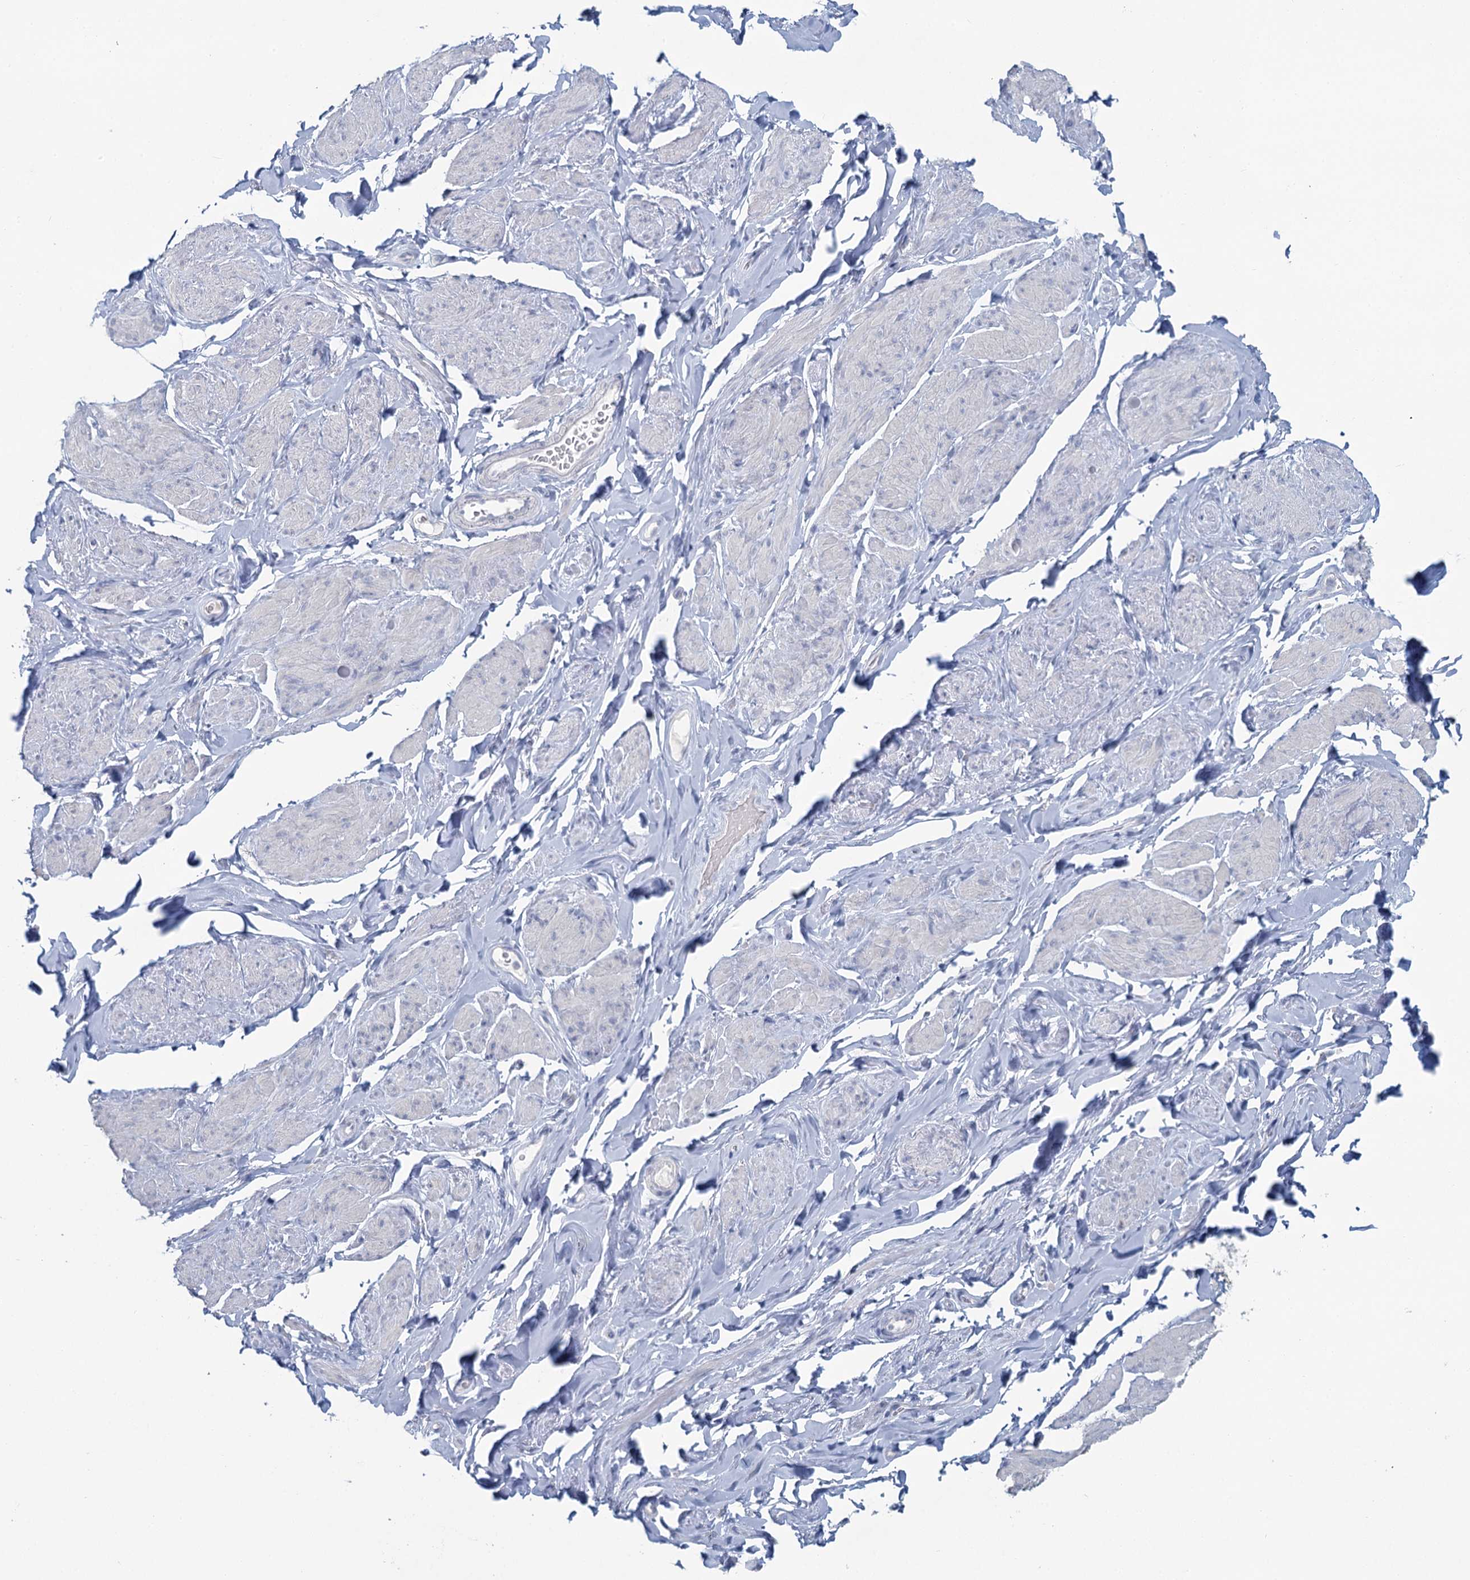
{"staining": {"intensity": "negative", "quantity": "none", "location": "none"}, "tissue": "smooth muscle", "cell_type": "Smooth muscle cells", "image_type": "normal", "snomed": [{"axis": "morphology", "description": "Normal tissue, NOS"}, {"axis": "topography", "description": "Smooth muscle"}, {"axis": "topography", "description": "Peripheral nerve tissue"}], "caption": "High power microscopy histopathology image of an immunohistochemistry histopathology image of unremarkable smooth muscle, revealing no significant positivity in smooth muscle cells. (DAB (3,3'-diaminobenzidine) immunohistochemistry, high magnification).", "gene": "CHGA", "patient": {"sex": "male", "age": 69}}